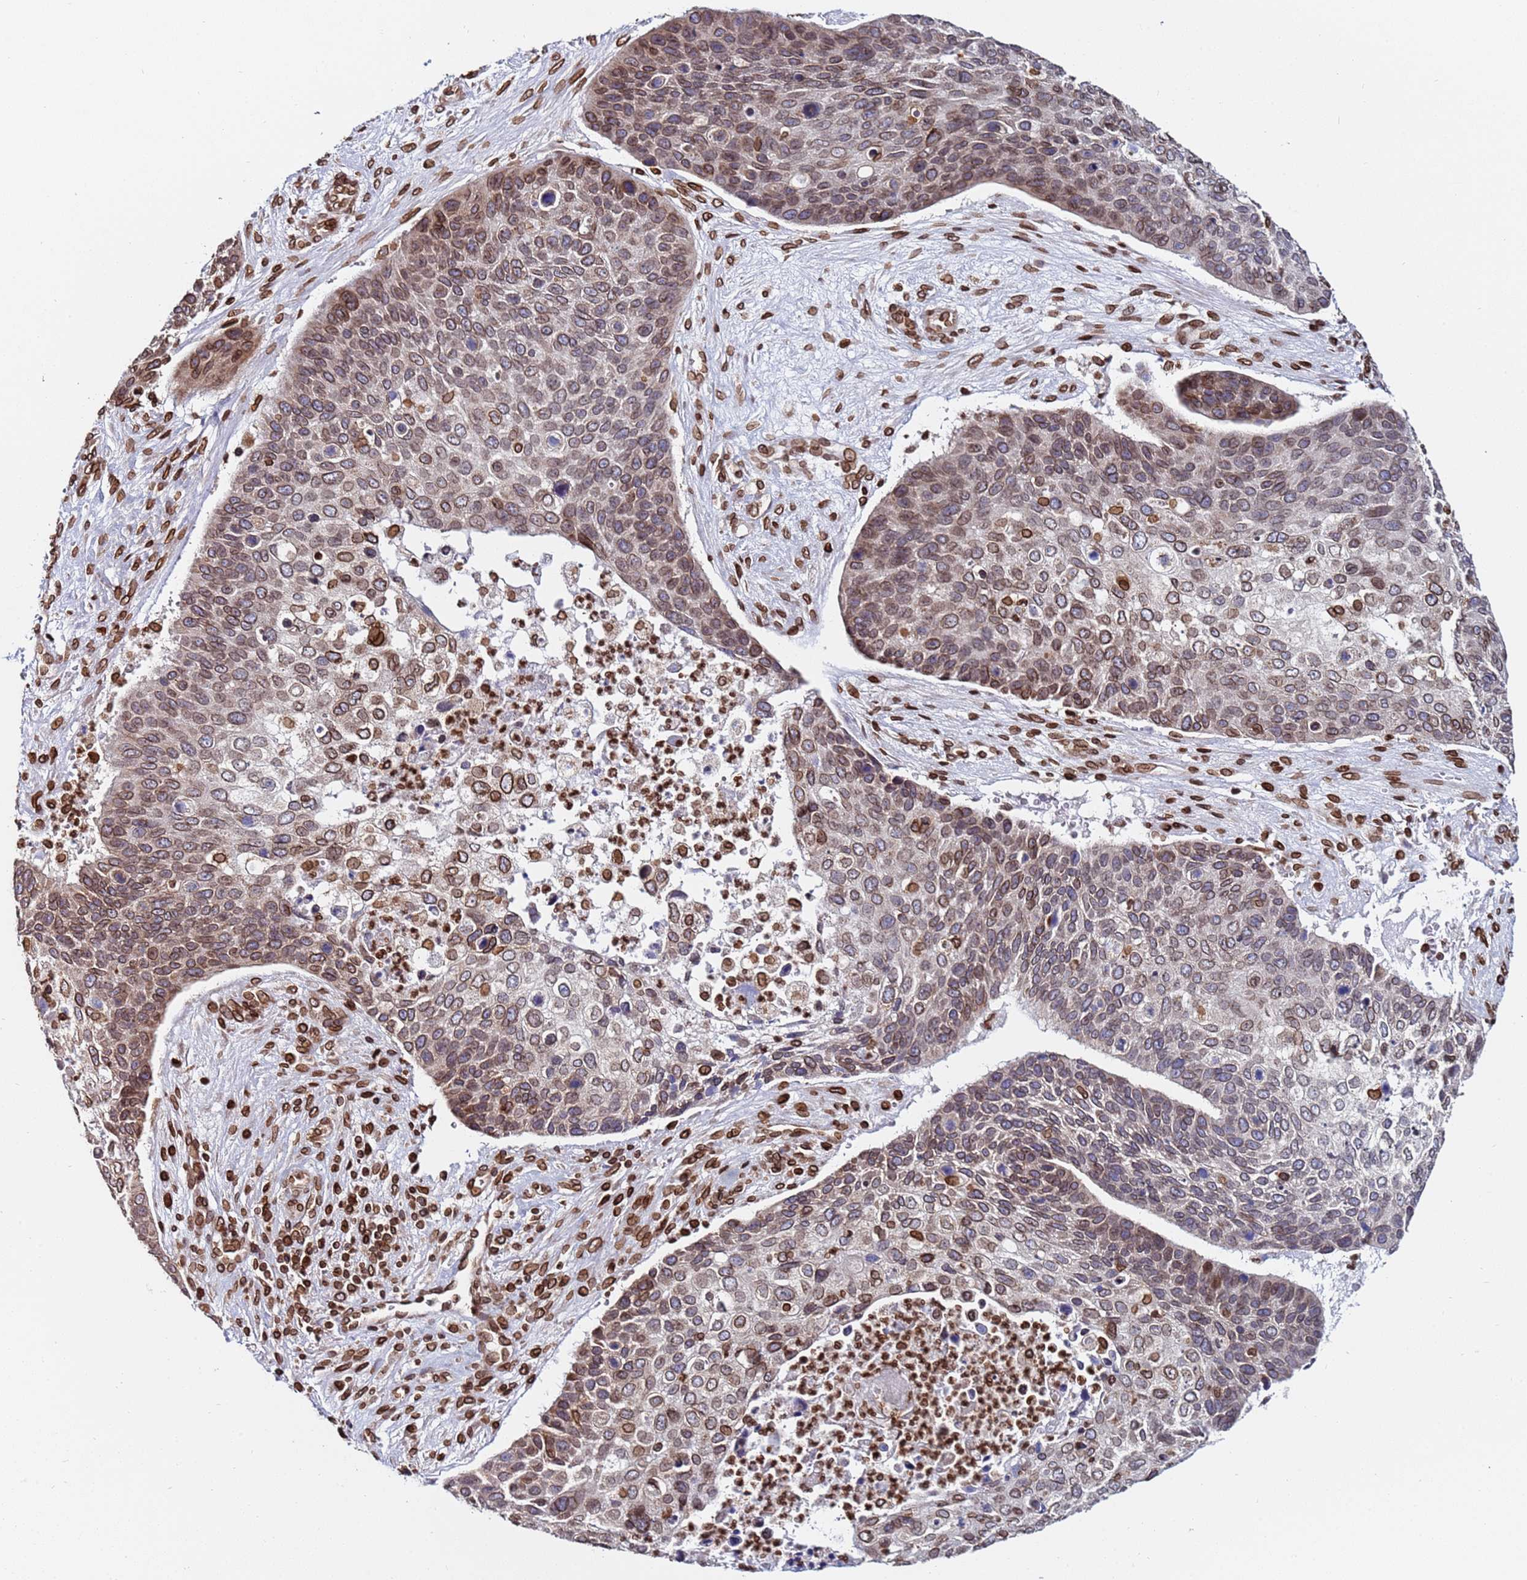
{"staining": {"intensity": "moderate", "quantity": "25%-75%", "location": "cytoplasmic/membranous,nuclear"}, "tissue": "skin cancer", "cell_type": "Tumor cells", "image_type": "cancer", "snomed": [{"axis": "morphology", "description": "Basal cell carcinoma"}, {"axis": "topography", "description": "Skin"}], "caption": "A medium amount of moderate cytoplasmic/membranous and nuclear positivity is seen in about 25%-75% of tumor cells in basal cell carcinoma (skin) tissue.", "gene": "TOR1AIP1", "patient": {"sex": "female", "age": 74}}